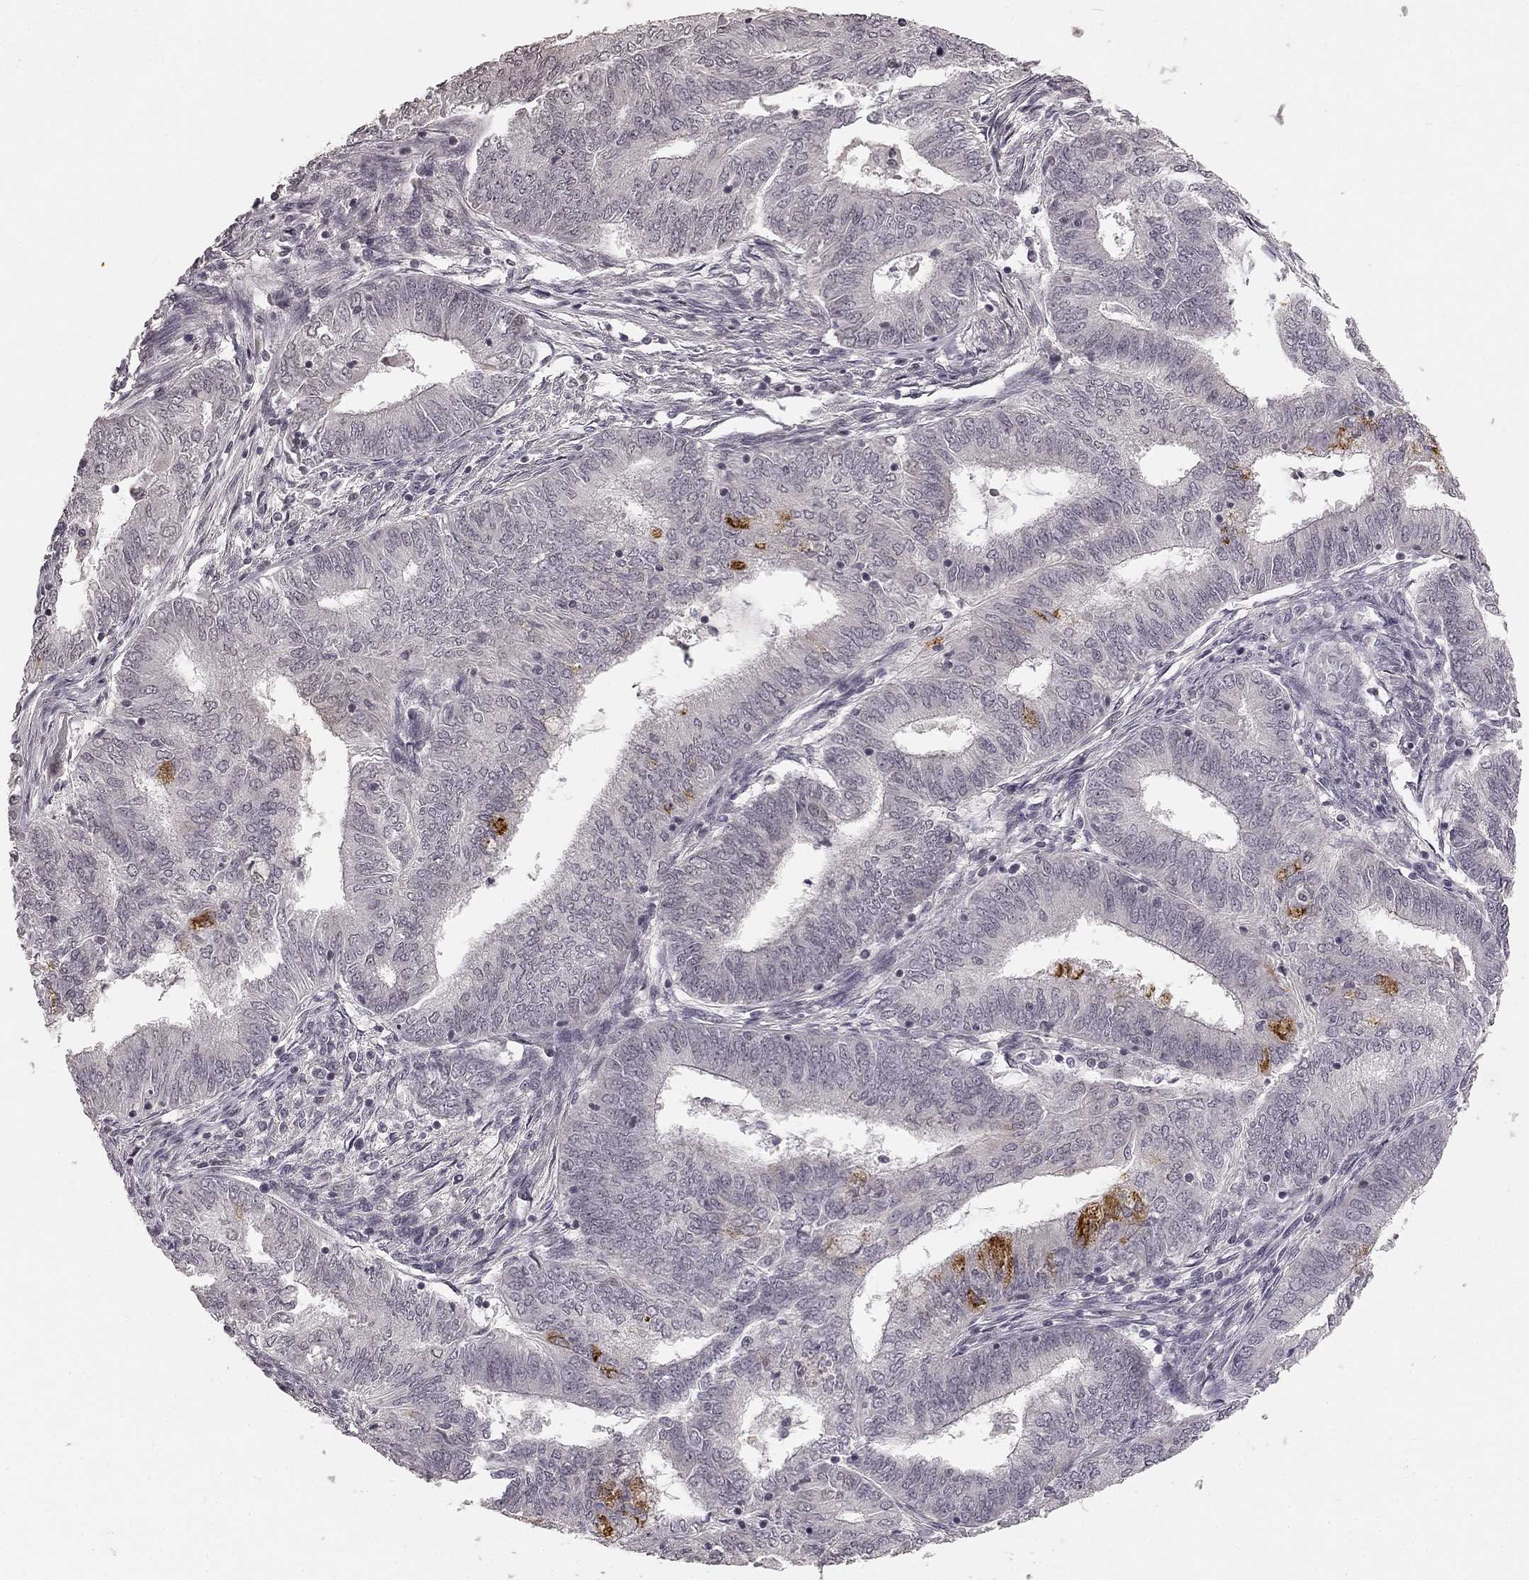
{"staining": {"intensity": "strong", "quantity": "<25%", "location": "cytoplasmic/membranous"}, "tissue": "endometrial cancer", "cell_type": "Tumor cells", "image_type": "cancer", "snomed": [{"axis": "morphology", "description": "Adenocarcinoma, NOS"}, {"axis": "topography", "description": "Endometrium"}], "caption": "Strong cytoplasmic/membranous staining is seen in approximately <25% of tumor cells in endometrial adenocarcinoma. The protein is stained brown, and the nuclei are stained in blue (DAB IHC with brightfield microscopy, high magnification).", "gene": "HCN4", "patient": {"sex": "female", "age": 62}}